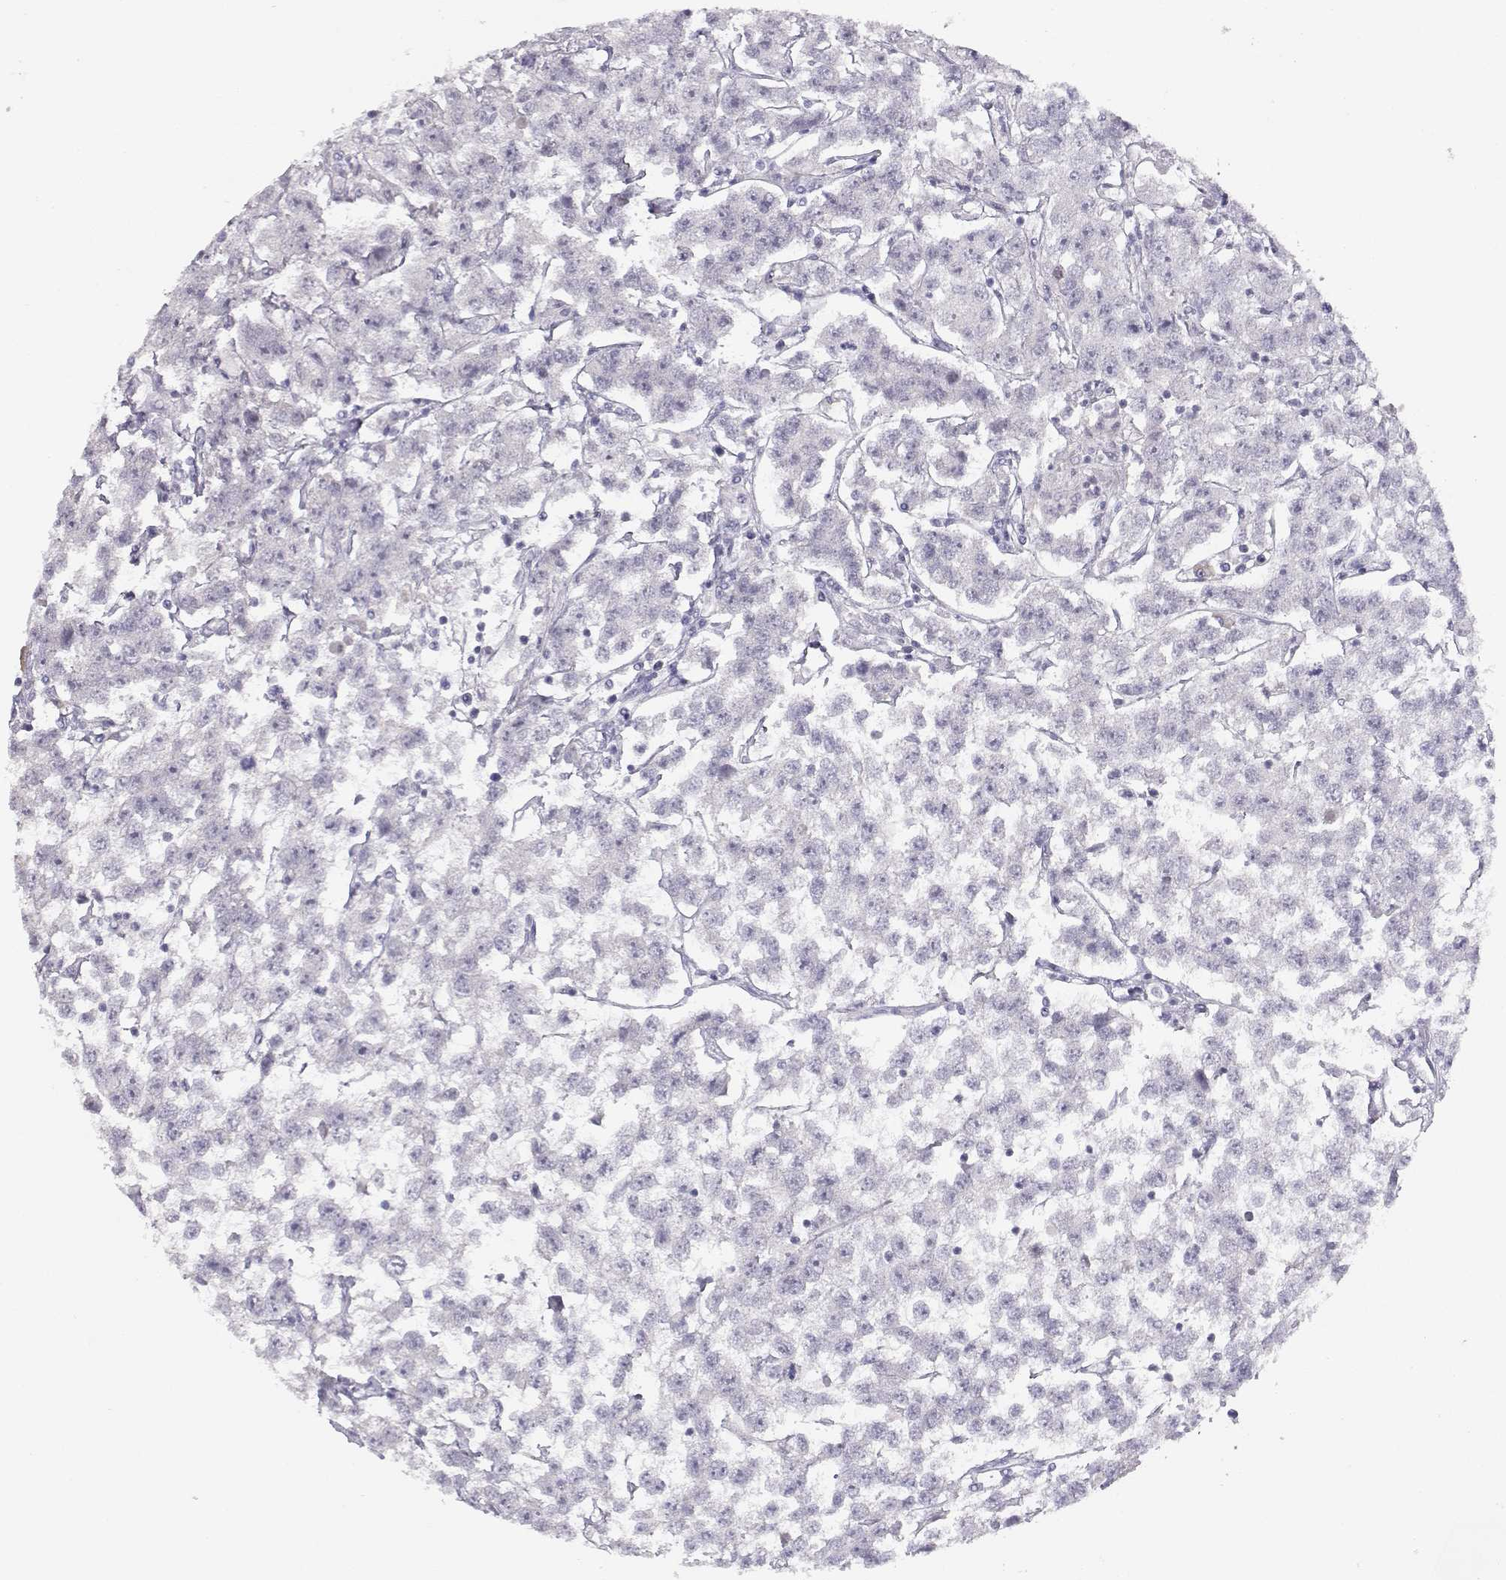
{"staining": {"intensity": "negative", "quantity": "none", "location": "none"}, "tissue": "testis cancer", "cell_type": "Tumor cells", "image_type": "cancer", "snomed": [{"axis": "morphology", "description": "Seminoma, NOS"}, {"axis": "topography", "description": "Testis"}], "caption": "A histopathology image of seminoma (testis) stained for a protein exhibits no brown staining in tumor cells.", "gene": "TTC26", "patient": {"sex": "male", "age": 59}}